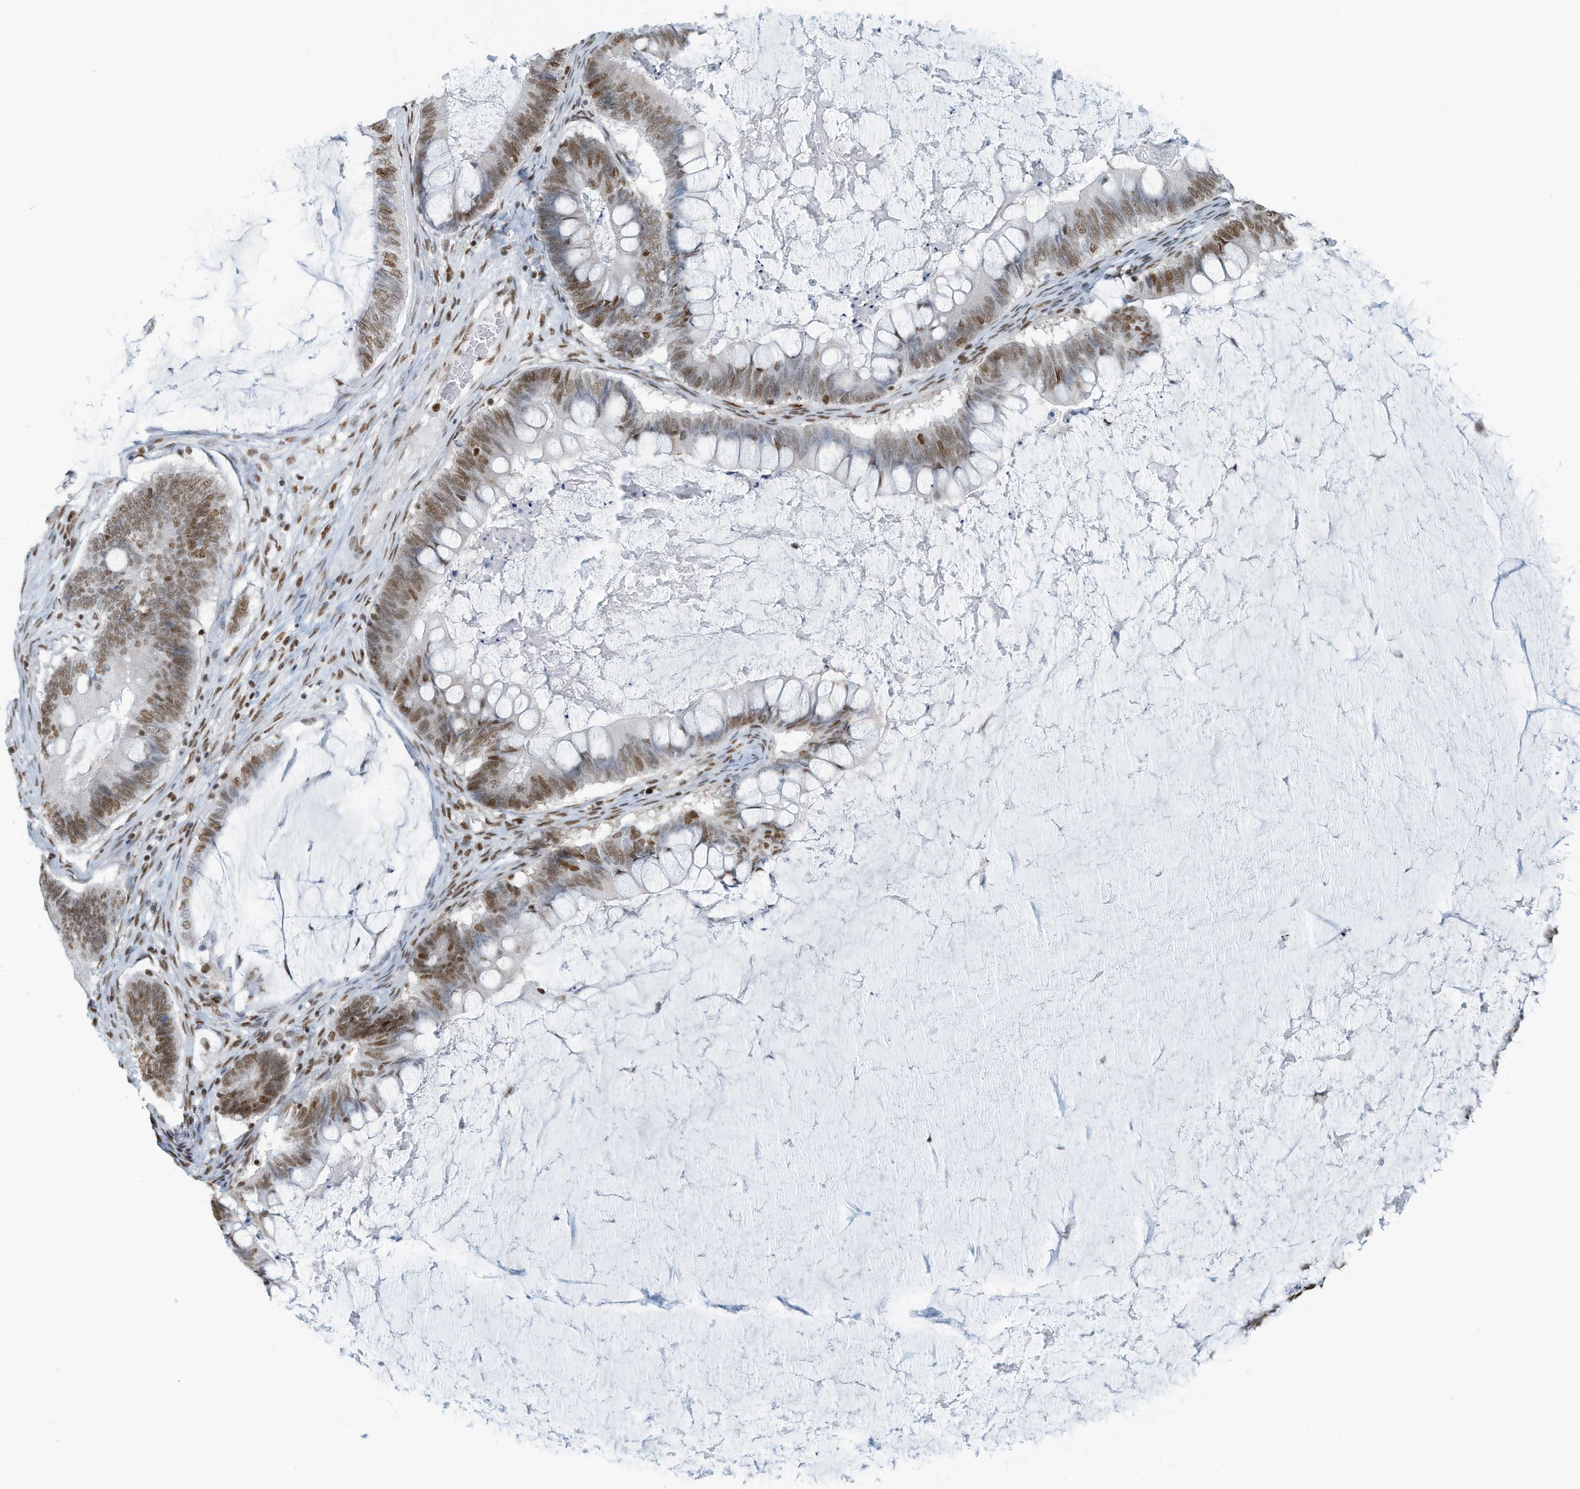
{"staining": {"intensity": "moderate", "quantity": ">75%", "location": "nuclear"}, "tissue": "ovarian cancer", "cell_type": "Tumor cells", "image_type": "cancer", "snomed": [{"axis": "morphology", "description": "Cystadenocarcinoma, mucinous, NOS"}, {"axis": "topography", "description": "Ovary"}], "caption": "Protein staining by immunohistochemistry (IHC) shows moderate nuclear expression in about >75% of tumor cells in ovarian cancer.", "gene": "SARNP", "patient": {"sex": "female", "age": 61}}